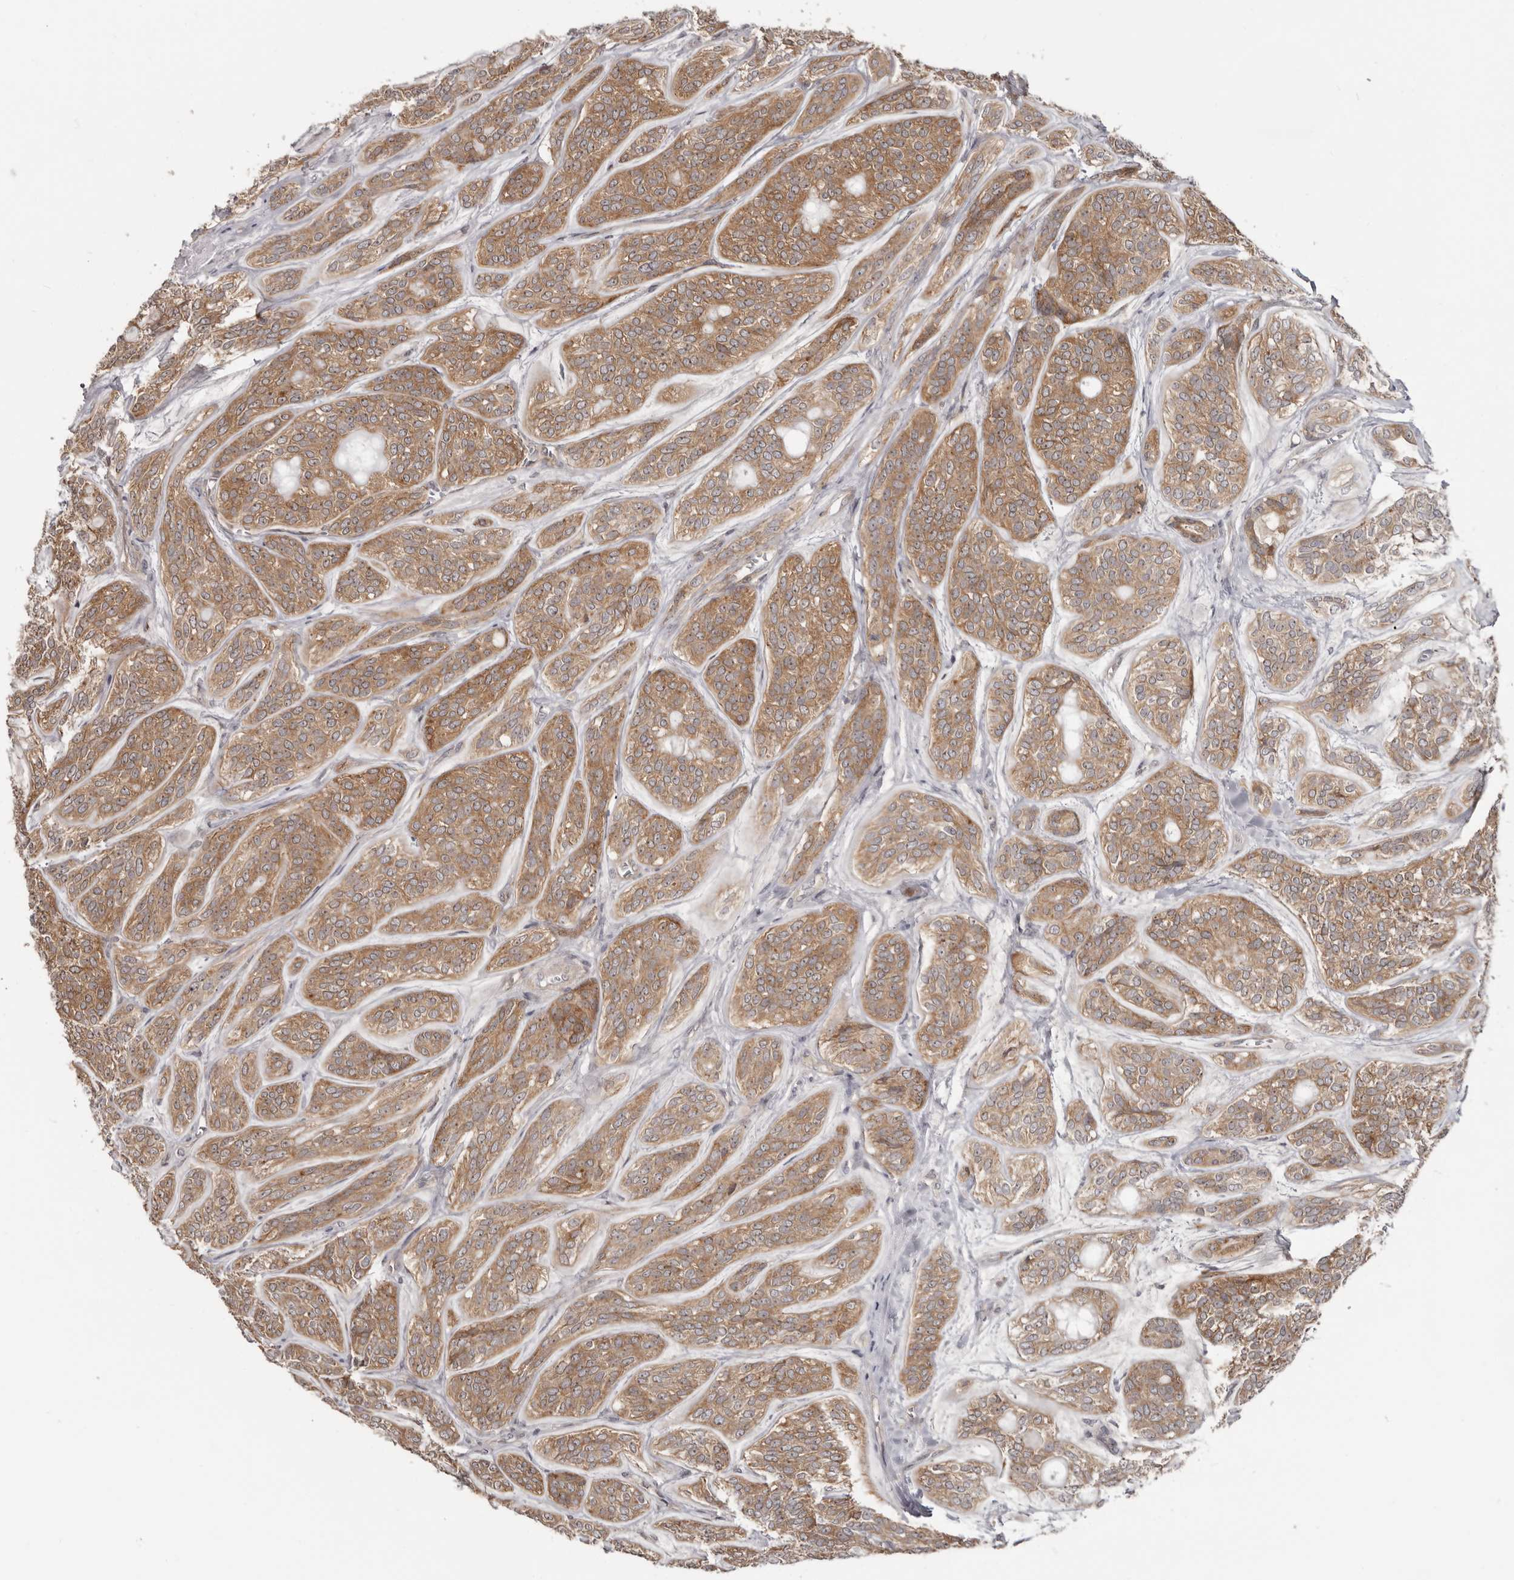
{"staining": {"intensity": "moderate", "quantity": ">75%", "location": "cytoplasmic/membranous"}, "tissue": "head and neck cancer", "cell_type": "Tumor cells", "image_type": "cancer", "snomed": [{"axis": "morphology", "description": "Adenocarcinoma, NOS"}, {"axis": "topography", "description": "Head-Neck"}], "caption": "Immunohistochemistry of human head and neck cancer (adenocarcinoma) demonstrates medium levels of moderate cytoplasmic/membranous staining in approximately >75% of tumor cells.", "gene": "BAD", "patient": {"sex": "male", "age": 66}}